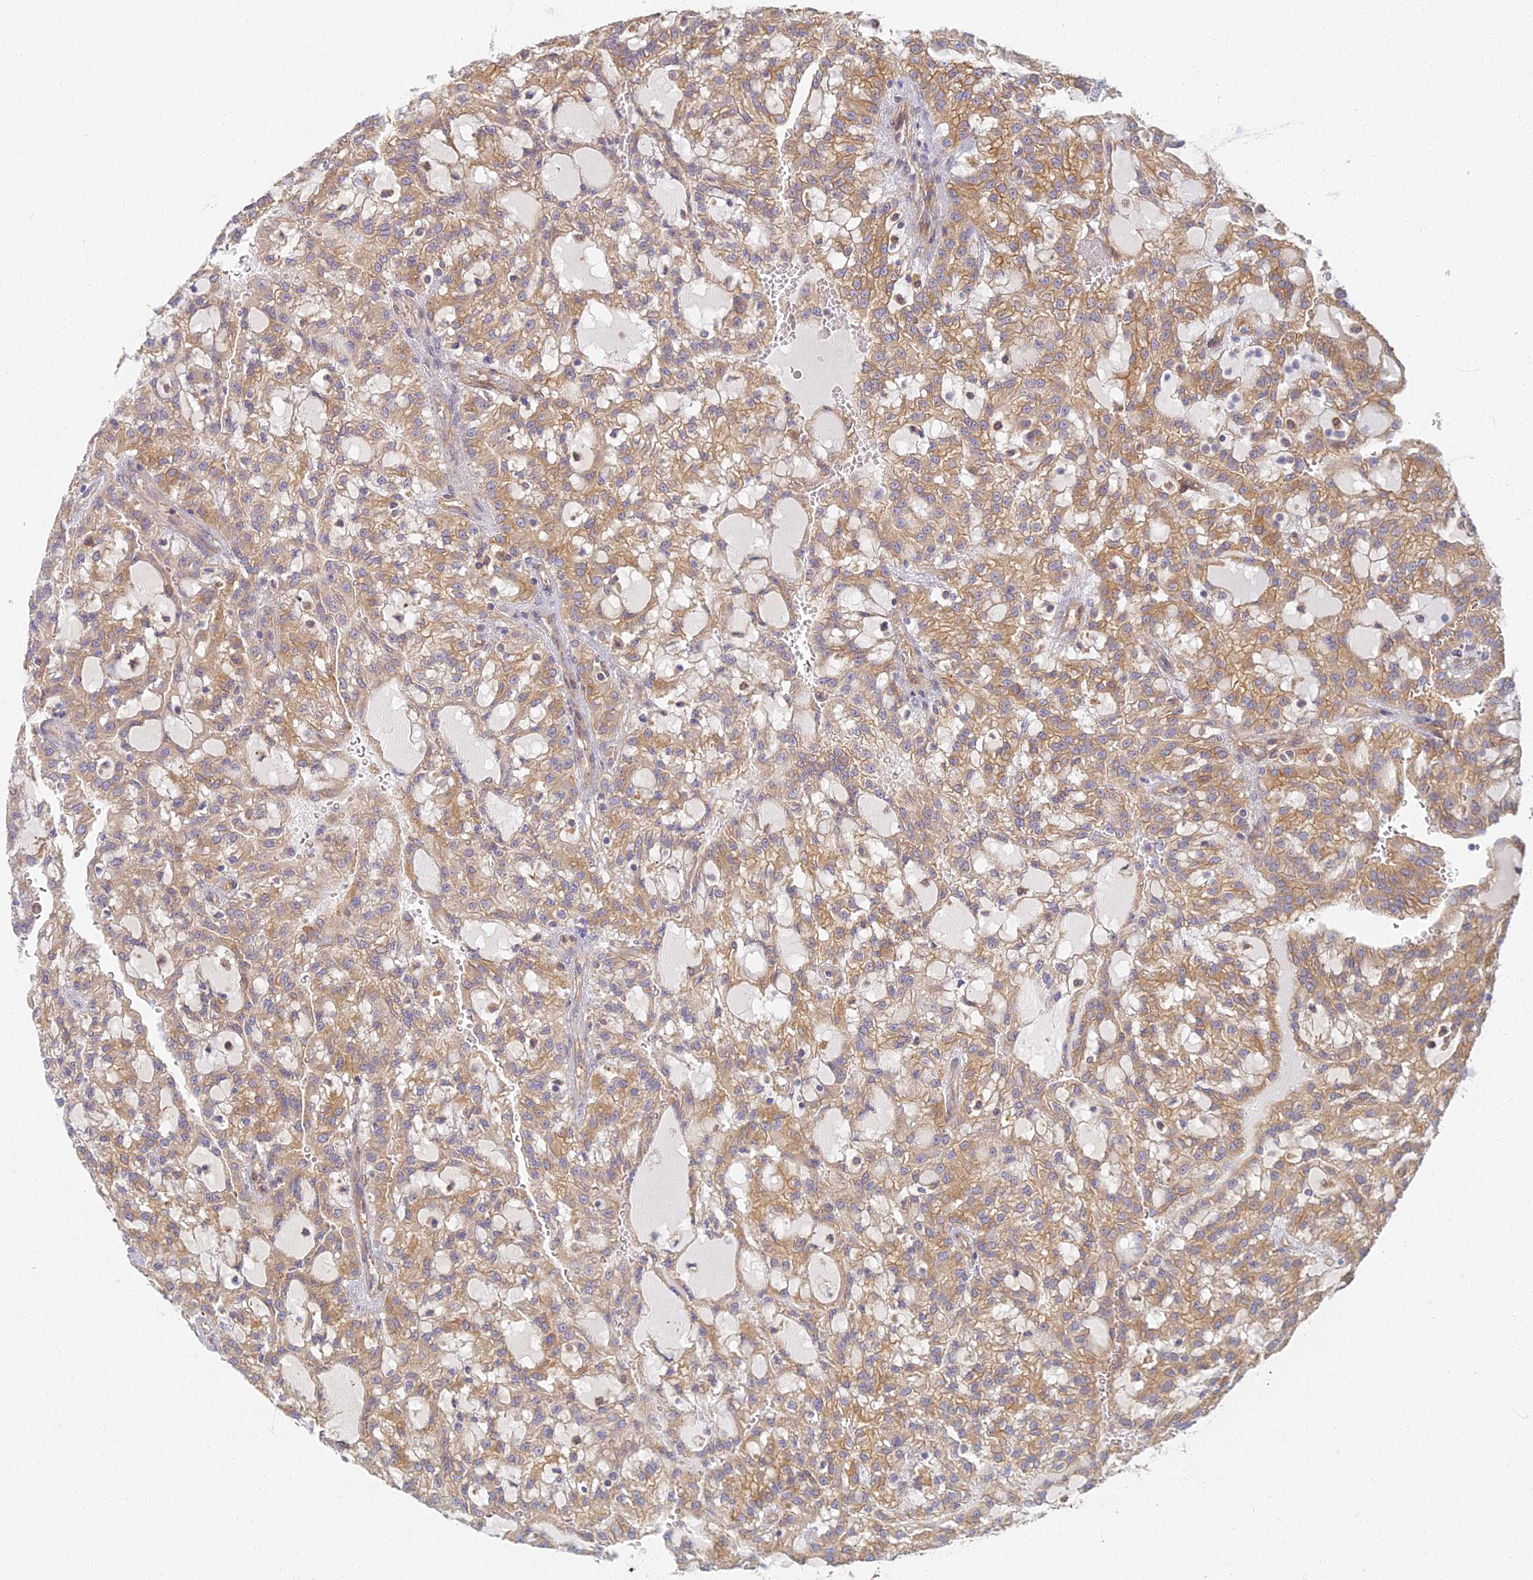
{"staining": {"intensity": "moderate", "quantity": ">75%", "location": "cytoplasmic/membranous"}, "tissue": "renal cancer", "cell_type": "Tumor cells", "image_type": "cancer", "snomed": [{"axis": "morphology", "description": "Adenocarcinoma, NOS"}, {"axis": "topography", "description": "Kidney"}], "caption": "Renal cancer tissue reveals moderate cytoplasmic/membranous staining in approximately >75% of tumor cells, visualized by immunohistochemistry.", "gene": "RBSN", "patient": {"sex": "male", "age": 63}}